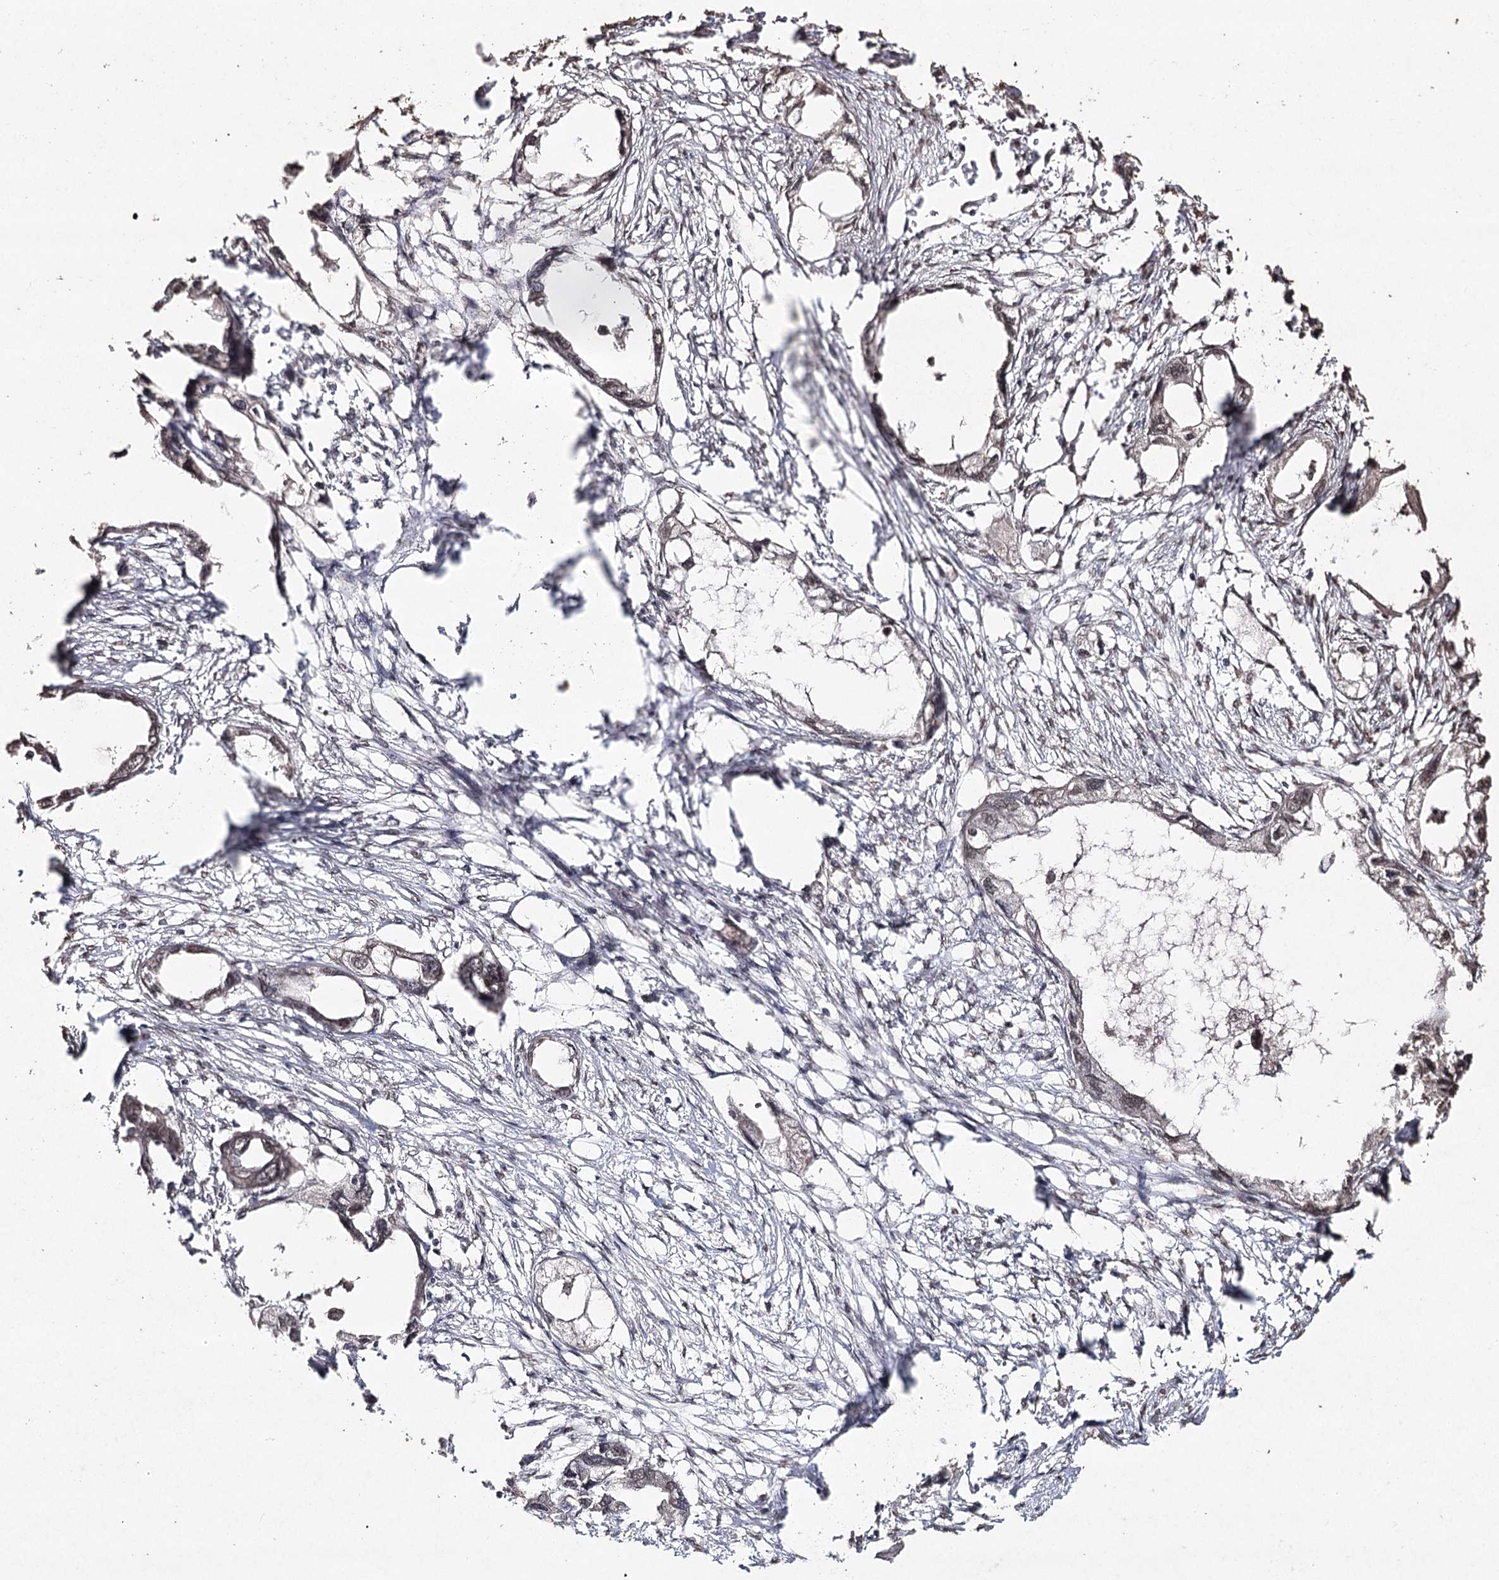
{"staining": {"intensity": "negative", "quantity": "none", "location": "none"}, "tissue": "endometrial cancer", "cell_type": "Tumor cells", "image_type": "cancer", "snomed": [{"axis": "morphology", "description": "Adenocarcinoma, NOS"}, {"axis": "morphology", "description": "Adenocarcinoma, metastatic, NOS"}, {"axis": "topography", "description": "Adipose tissue"}, {"axis": "topography", "description": "Endometrium"}], "caption": "Human adenocarcinoma (endometrial) stained for a protein using immunohistochemistry (IHC) reveals no staining in tumor cells.", "gene": "ATG14", "patient": {"sex": "female", "age": 67}}